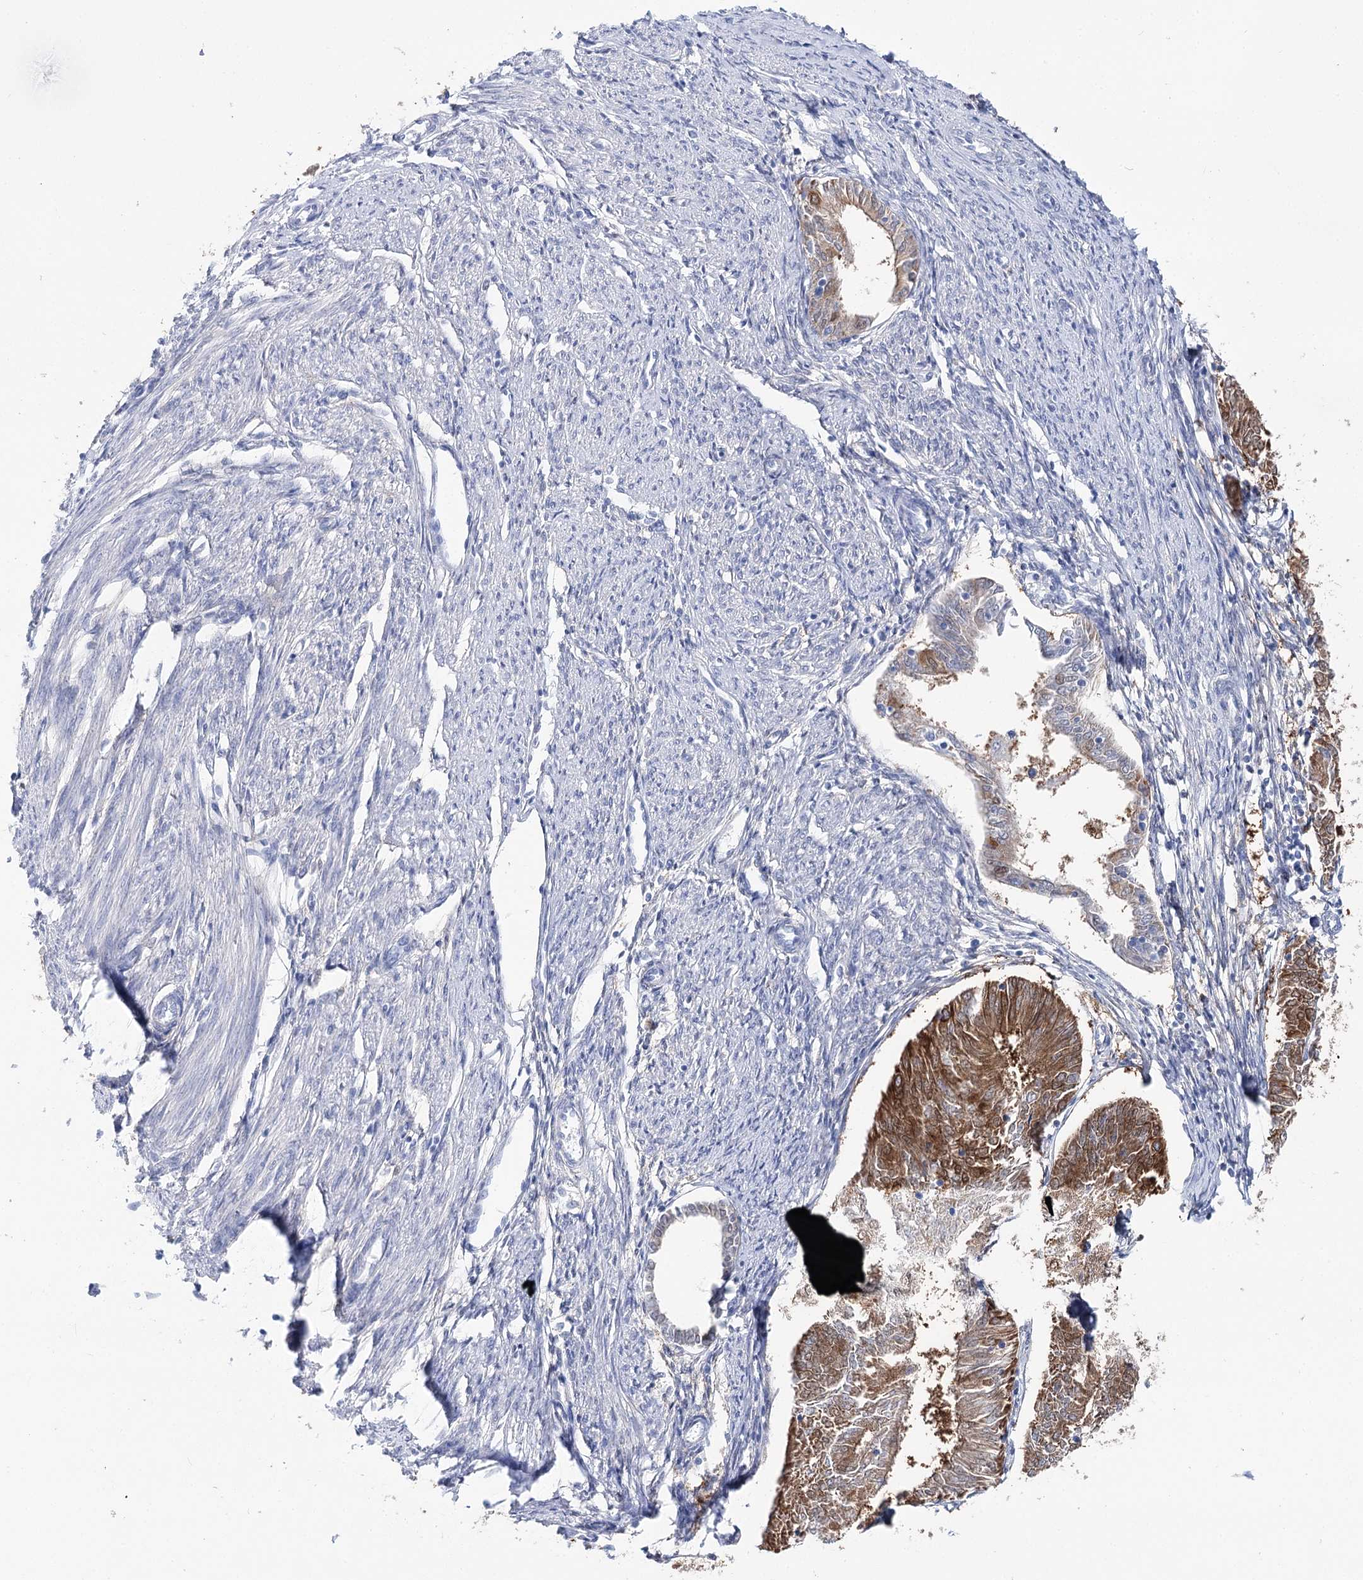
{"staining": {"intensity": "moderate", "quantity": ">75%", "location": "cytoplasmic/membranous"}, "tissue": "endometrial cancer", "cell_type": "Tumor cells", "image_type": "cancer", "snomed": [{"axis": "morphology", "description": "Adenocarcinoma, NOS"}, {"axis": "topography", "description": "Endometrium"}], "caption": "DAB immunohistochemical staining of human endometrial adenocarcinoma exhibits moderate cytoplasmic/membranous protein staining in about >75% of tumor cells.", "gene": "UGDH", "patient": {"sex": "female", "age": 58}}